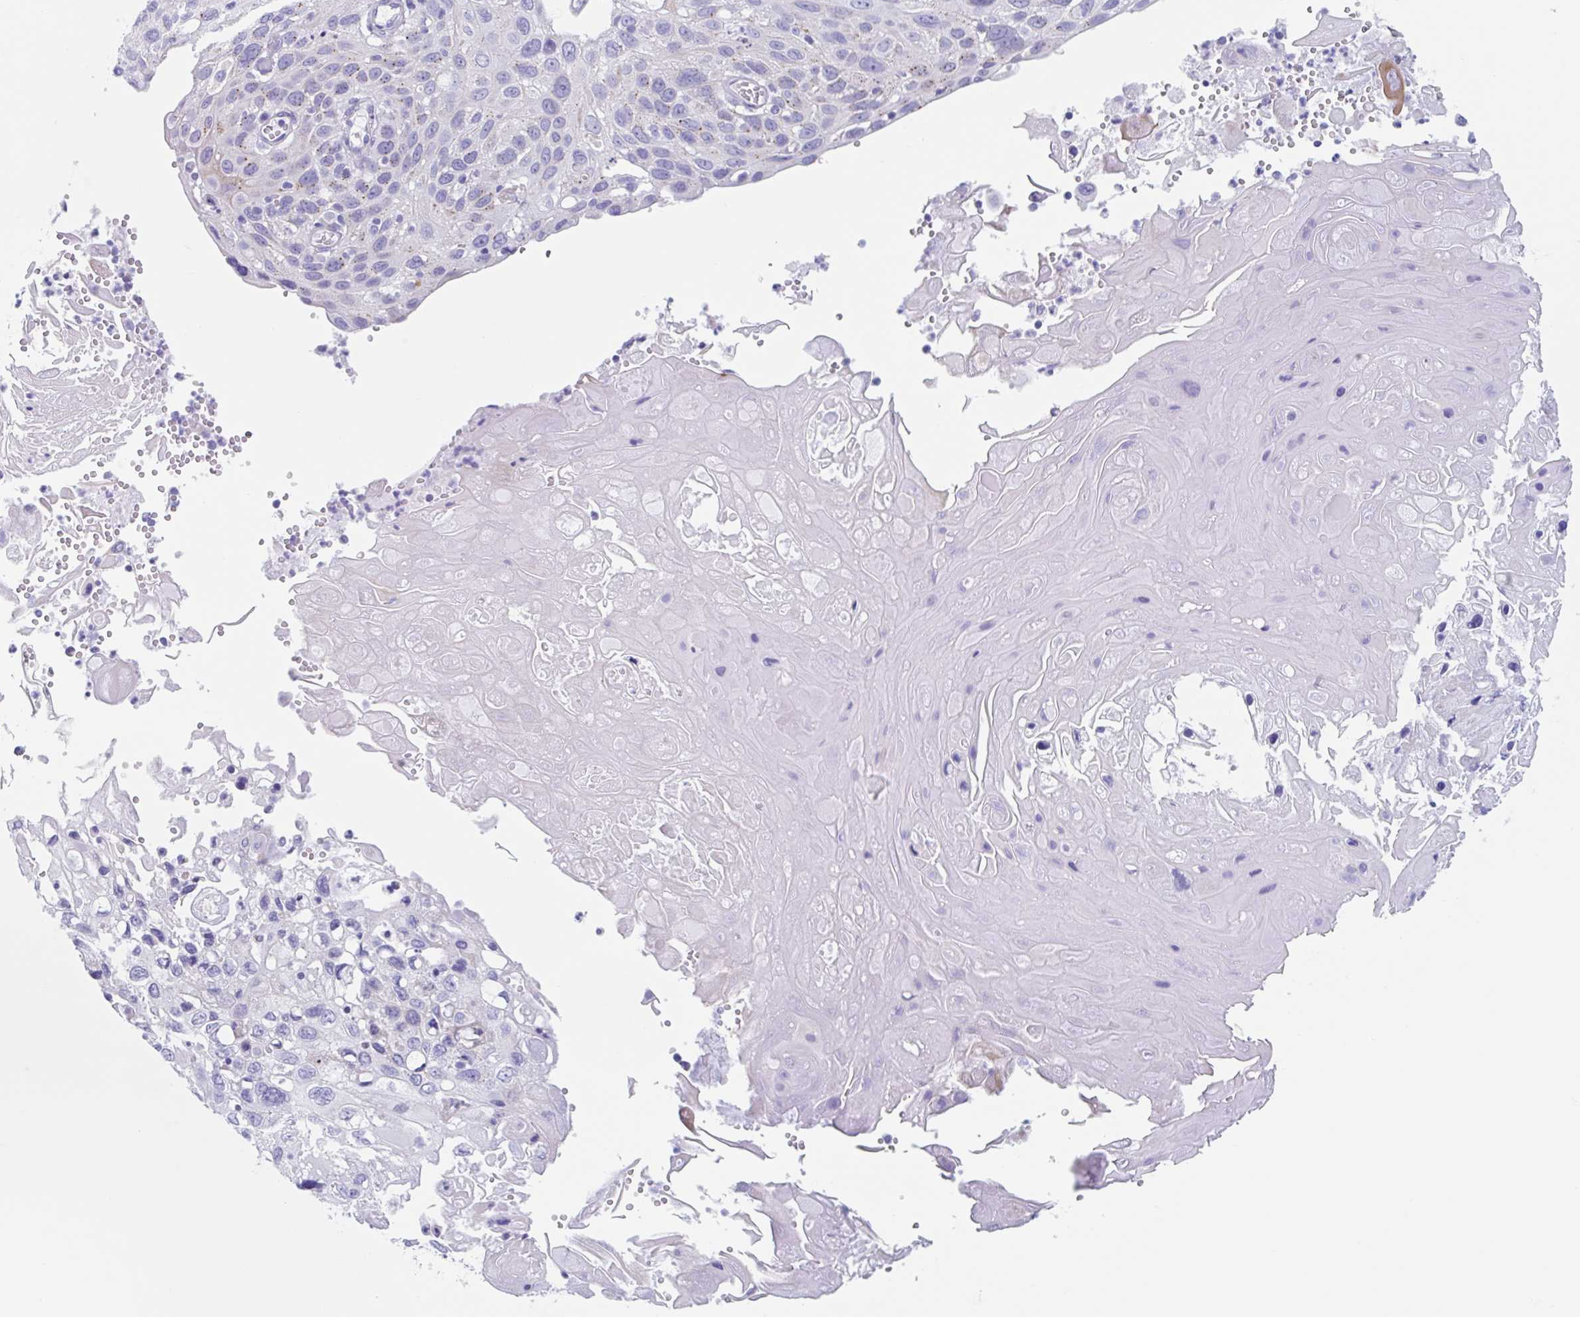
{"staining": {"intensity": "negative", "quantity": "none", "location": "none"}, "tissue": "cervical cancer", "cell_type": "Tumor cells", "image_type": "cancer", "snomed": [{"axis": "morphology", "description": "Squamous cell carcinoma, NOS"}, {"axis": "topography", "description": "Cervix"}], "caption": "IHC histopathology image of human squamous cell carcinoma (cervical) stained for a protein (brown), which reveals no staining in tumor cells.", "gene": "CPTP", "patient": {"sex": "female", "age": 70}}